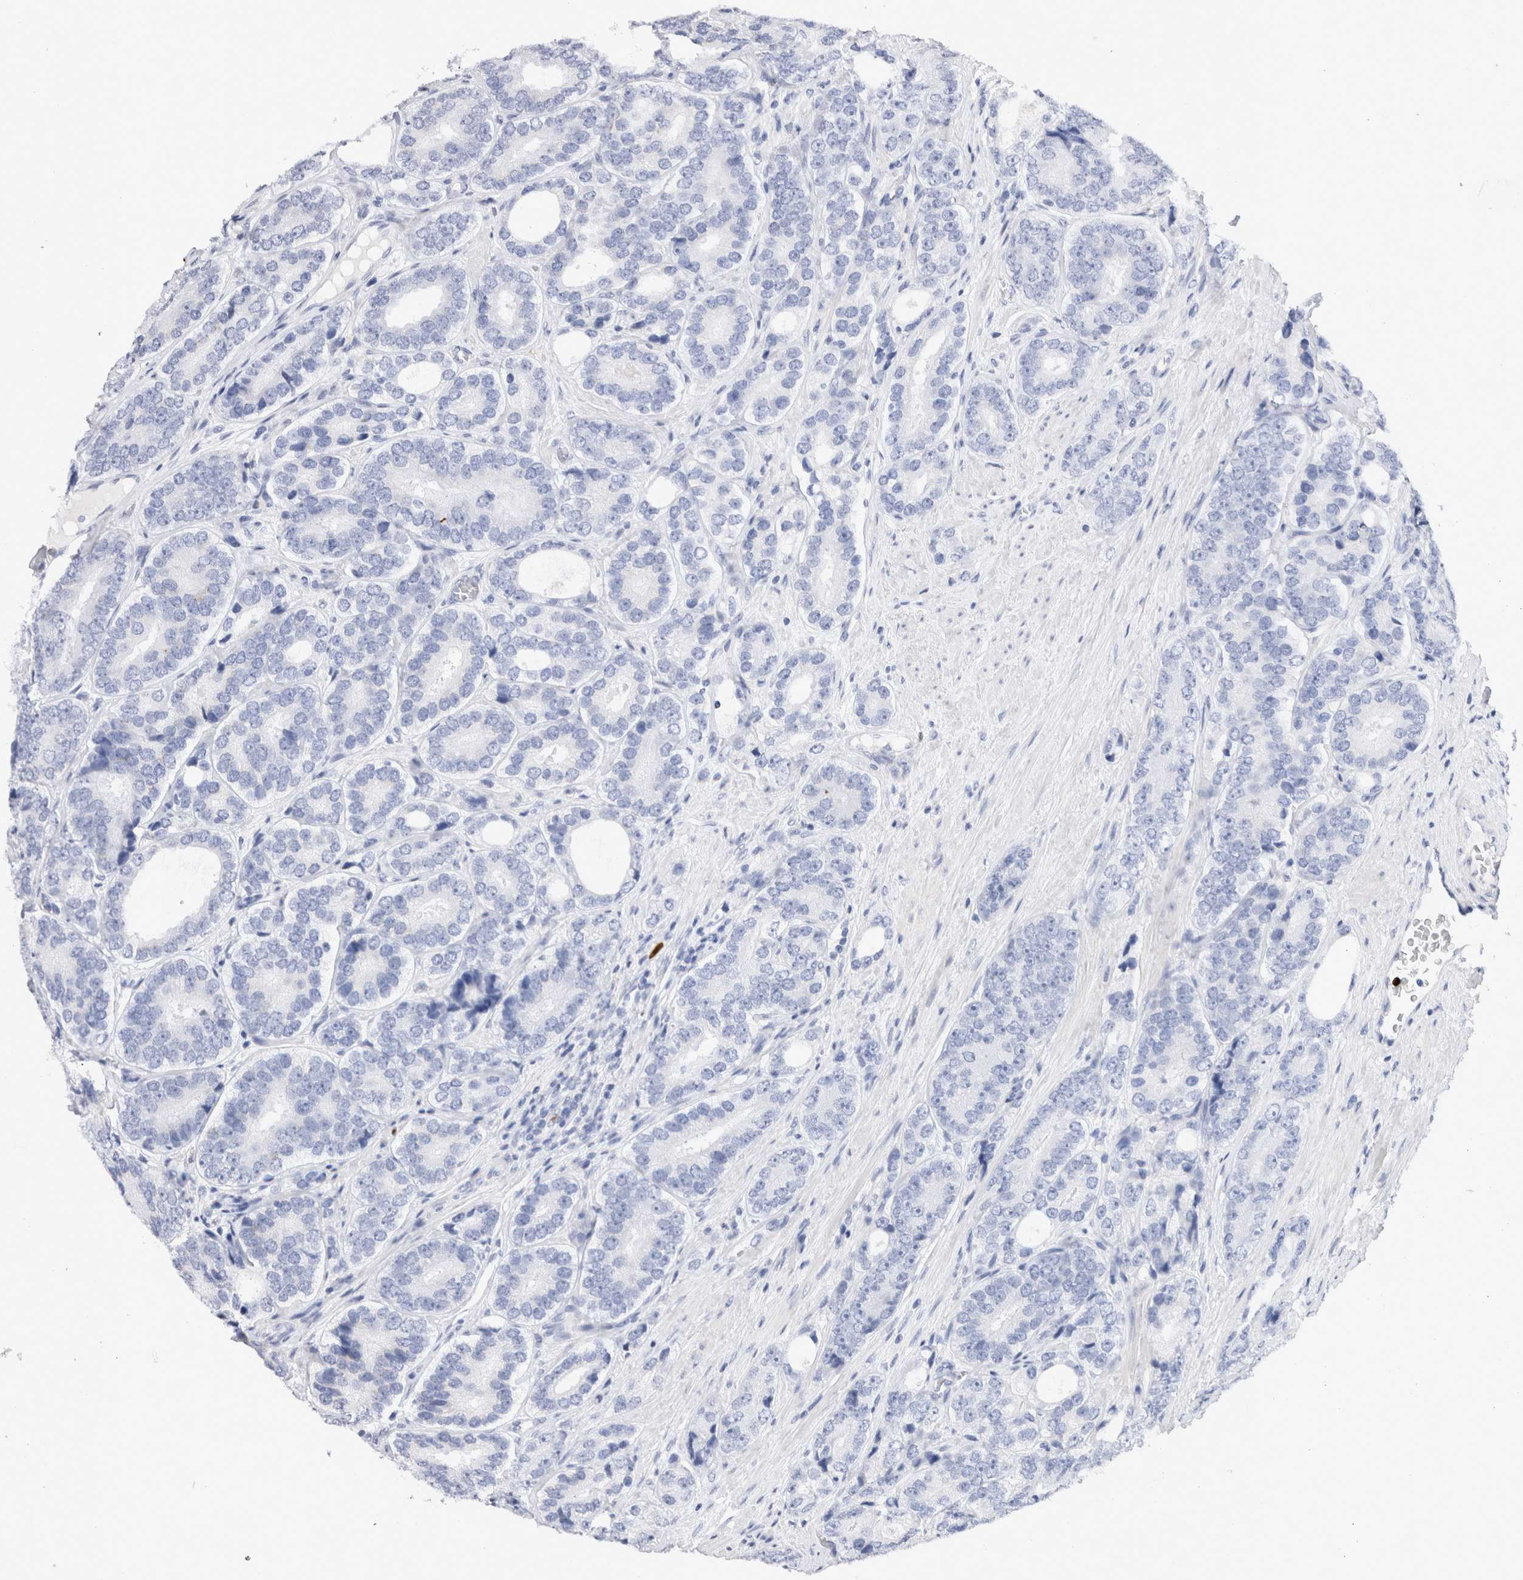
{"staining": {"intensity": "negative", "quantity": "none", "location": "none"}, "tissue": "prostate cancer", "cell_type": "Tumor cells", "image_type": "cancer", "snomed": [{"axis": "morphology", "description": "Adenocarcinoma, High grade"}, {"axis": "topography", "description": "Prostate"}], "caption": "This micrograph is of prostate adenocarcinoma (high-grade) stained with immunohistochemistry (IHC) to label a protein in brown with the nuclei are counter-stained blue. There is no expression in tumor cells.", "gene": "SLC10A5", "patient": {"sex": "male", "age": 56}}